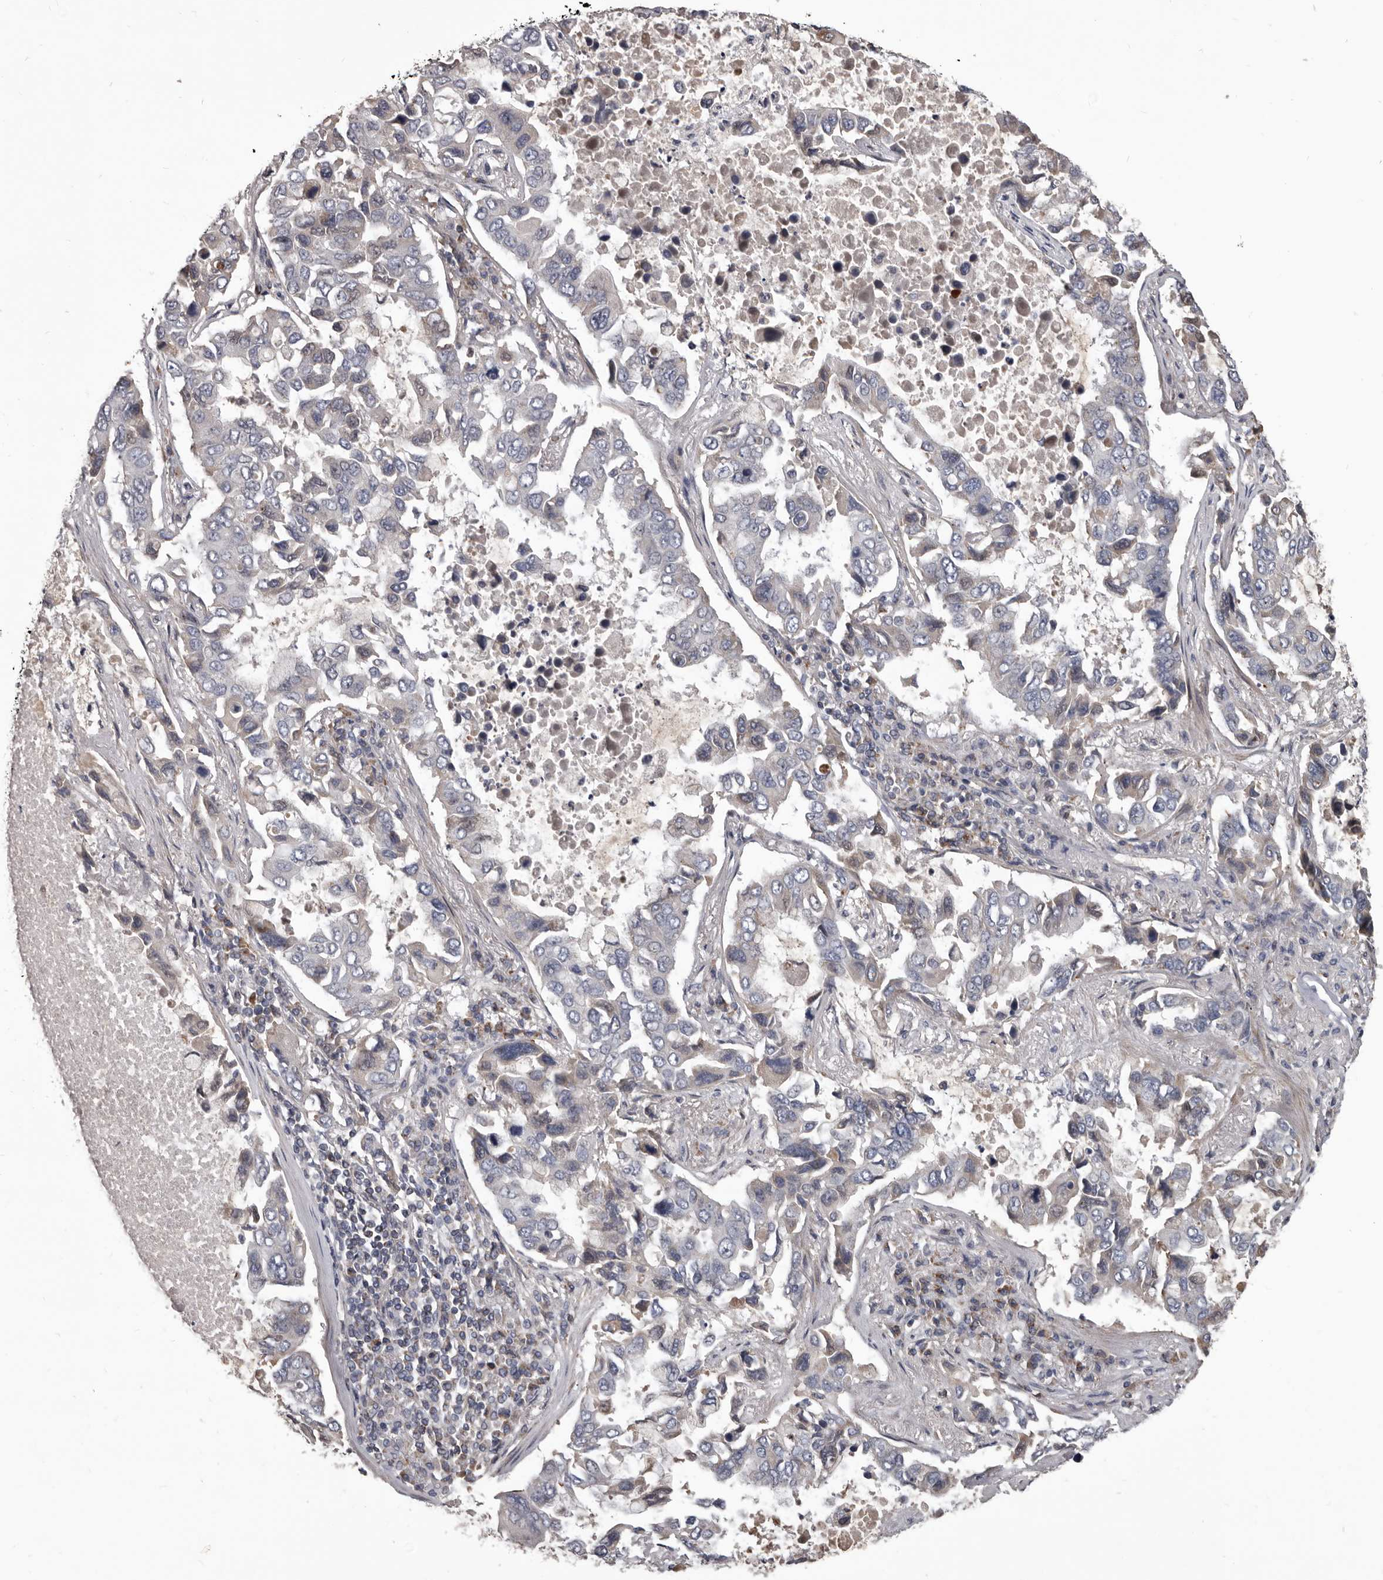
{"staining": {"intensity": "negative", "quantity": "none", "location": "none"}, "tissue": "lung cancer", "cell_type": "Tumor cells", "image_type": "cancer", "snomed": [{"axis": "morphology", "description": "Adenocarcinoma, NOS"}, {"axis": "topography", "description": "Lung"}], "caption": "Immunohistochemistry micrograph of neoplastic tissue: lung adenocarcinoma stained with DAB reveals no significant protein positivity in tumor cells.", "gene": "ALDH5A1", "patient": {"sex": "male", "age": 64}}